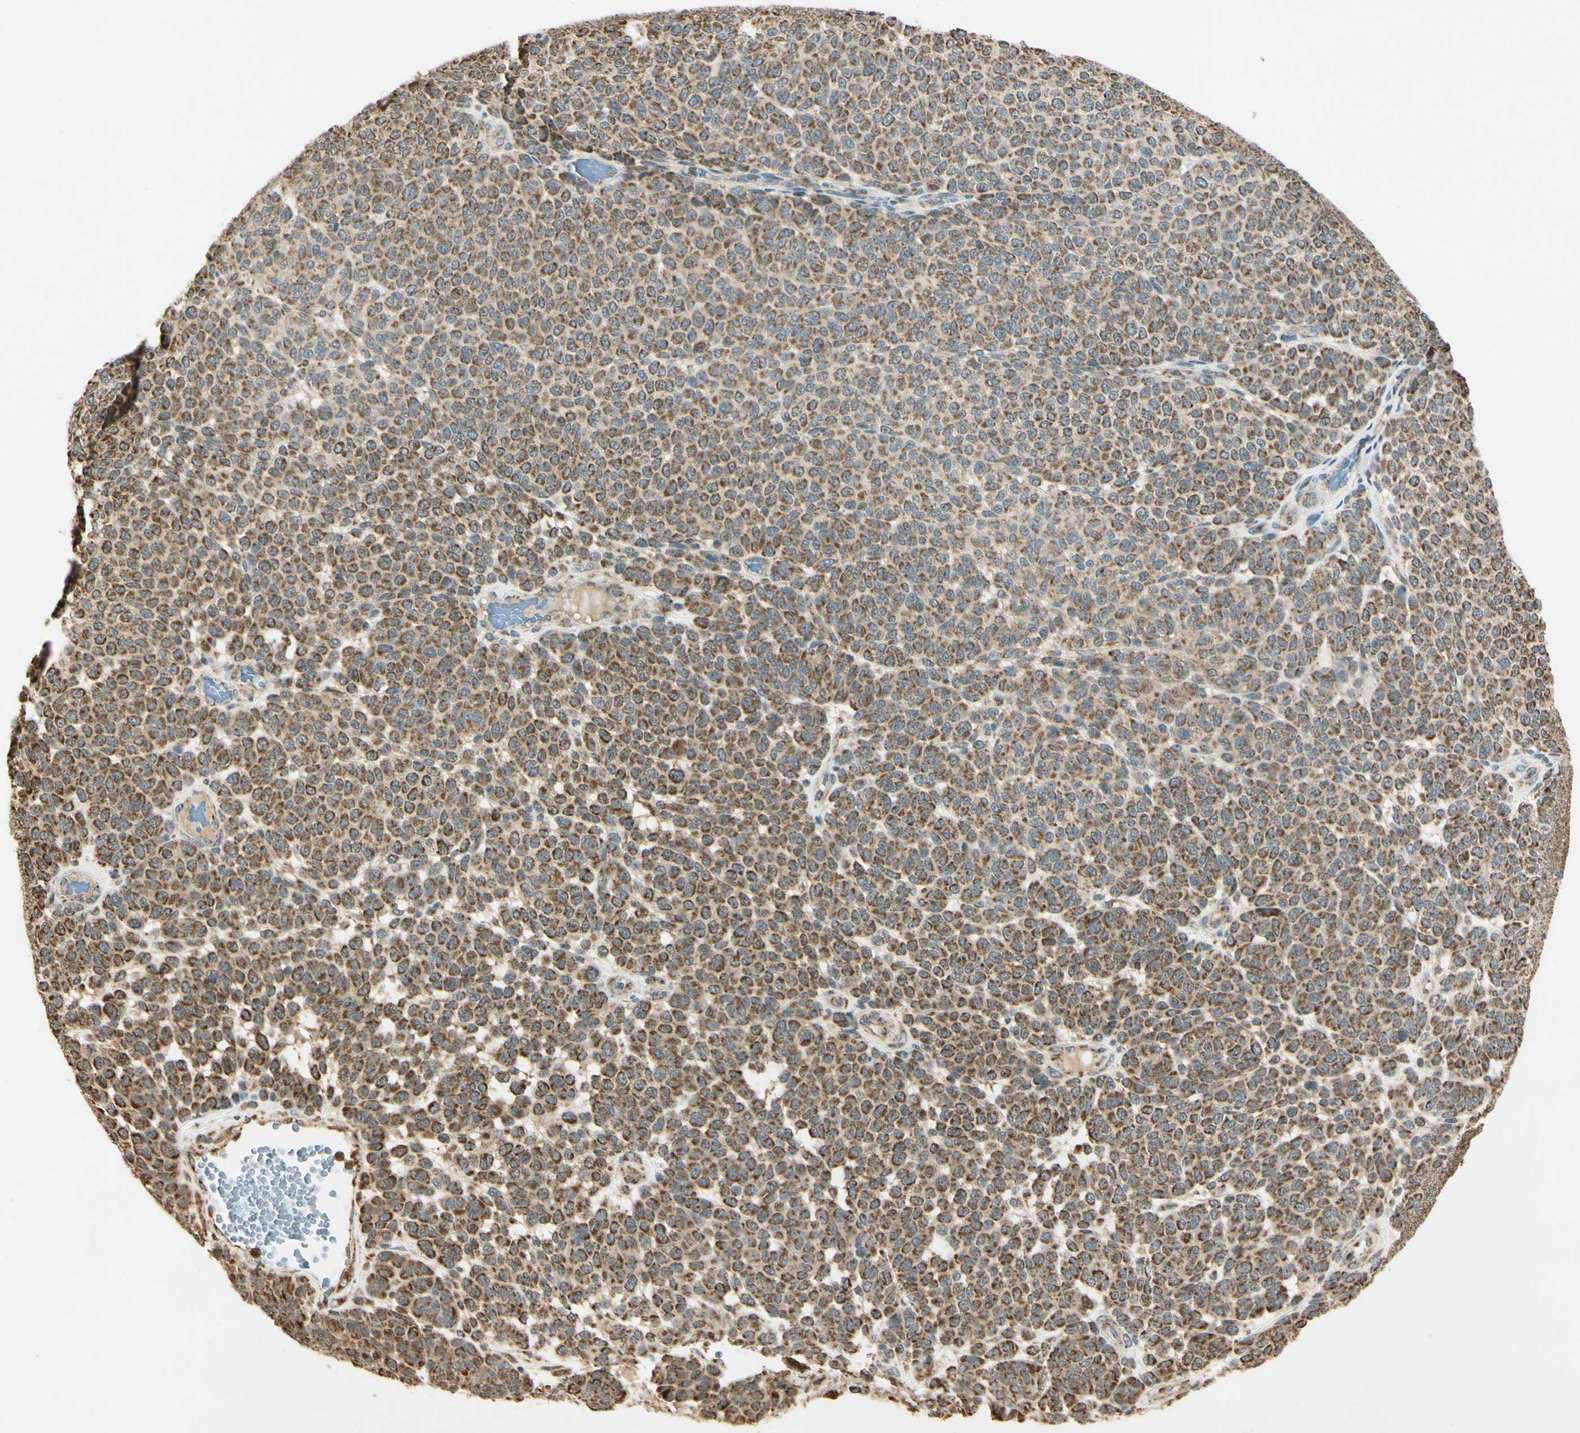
{"staining": {"intensity": "moderate", "quantity": ">75%", "location": "cytoplasmic/membranous"}, "tissue": "melanoma", "cell_type": "Tumor cells", "image_type": "cancer", "snomed": [{"axis": "morphology", "description": "Malignant melanoma, NOS"}, {"axis": "topography", "description": "Skin"}], "caption": "The photomicrograph reveals staining of melanoma, revealing moderate cytoplasmic/membranous protein positivity (brown color) within tumor cells.", "gene": "PRDX5", "patient": {"sex": "male", "age": 59}}